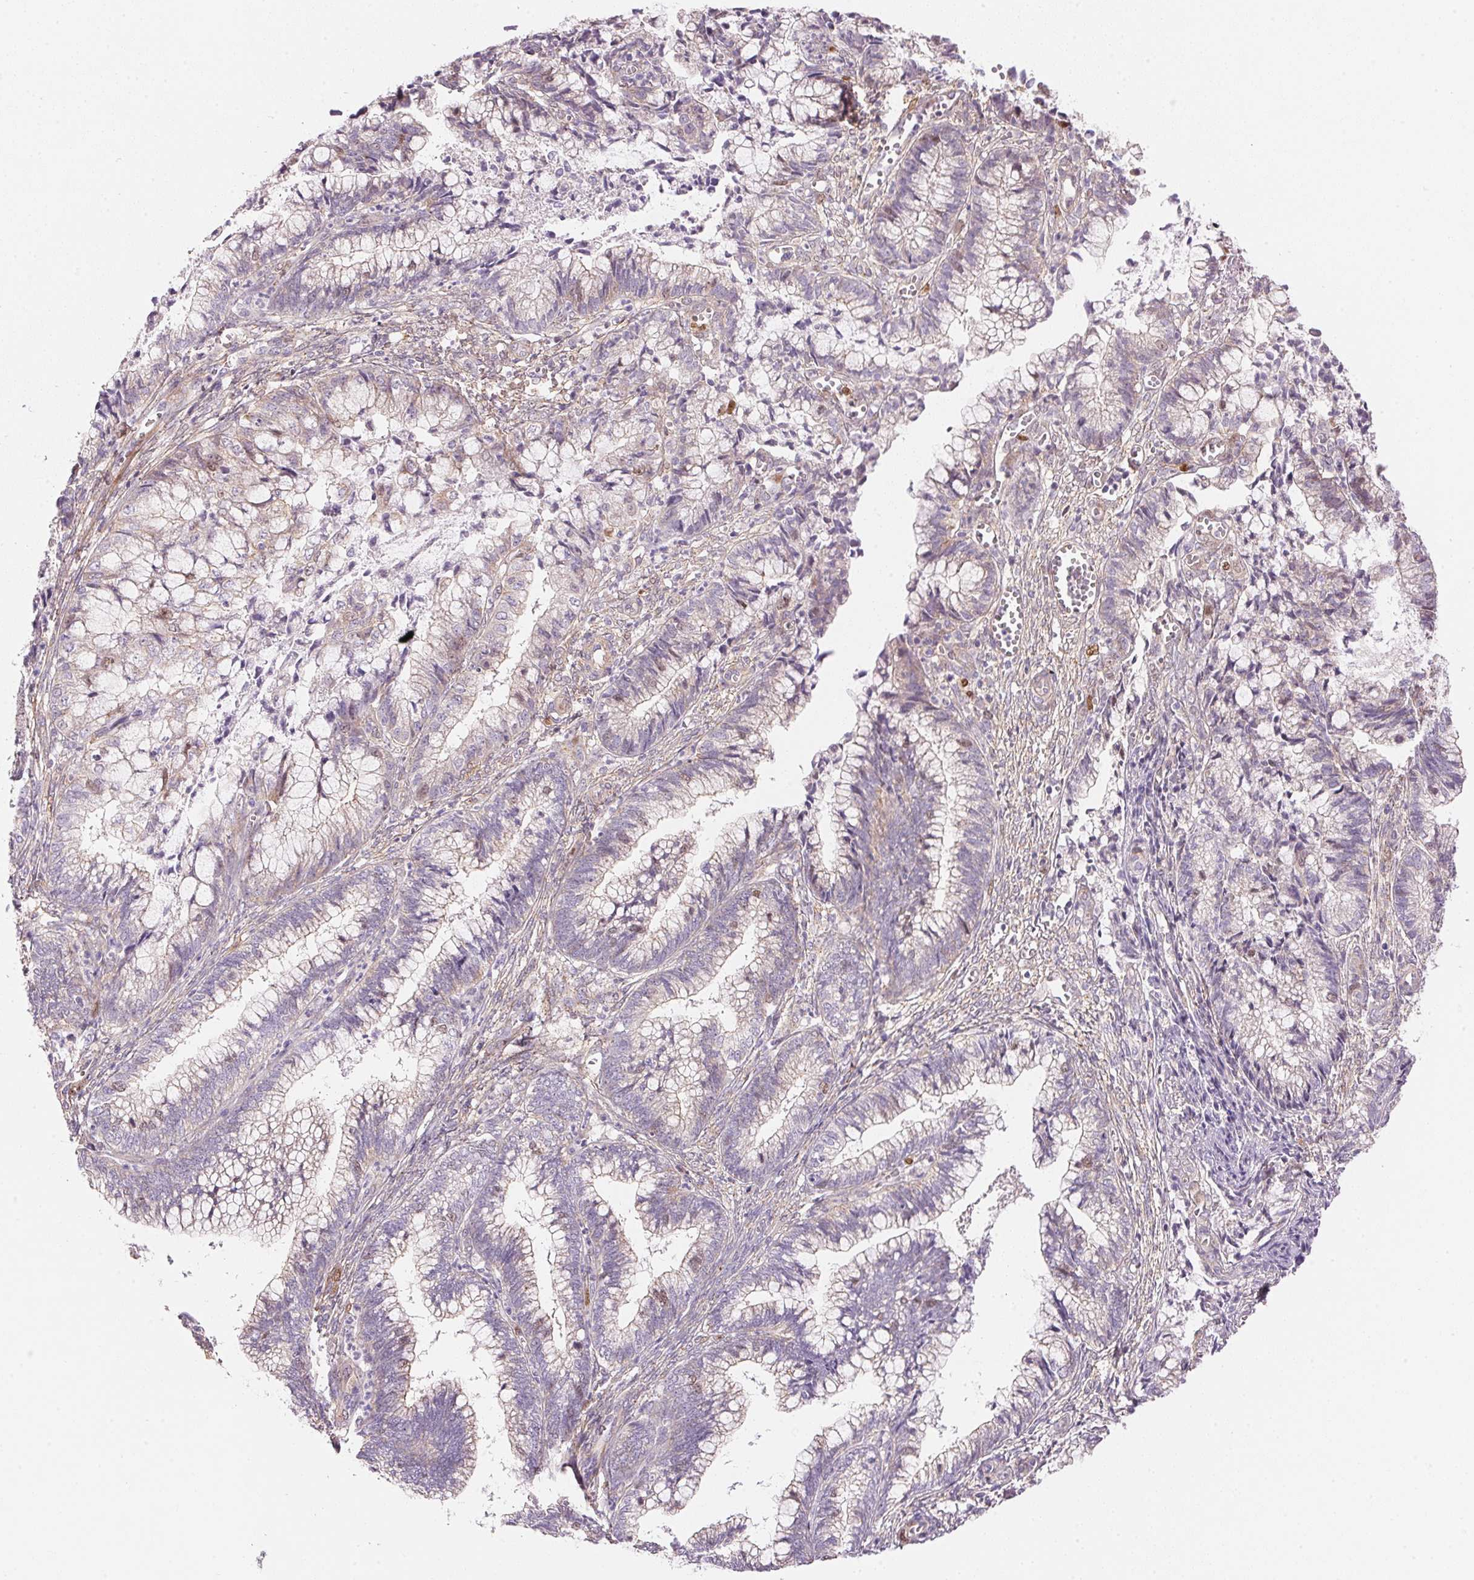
{"staining": {"intensity": "weak", "quantity": "<25%", "location": "nuclear"}, "tissue": "cervical cancer", "cell_type": "Tumor cells", "image_type": "cancer", "snomed": [{"axis": "morphology", "description": "Adenocarcinoma, NOS"}, {"axis": "topography", "description": "Cervix"}], "caption": "Immunohistochemistry of cervical adenocarcinoma shows no staining in tumor cells.", "gene": "SMTN", "patient": {"sex": "female", "age": 44}}